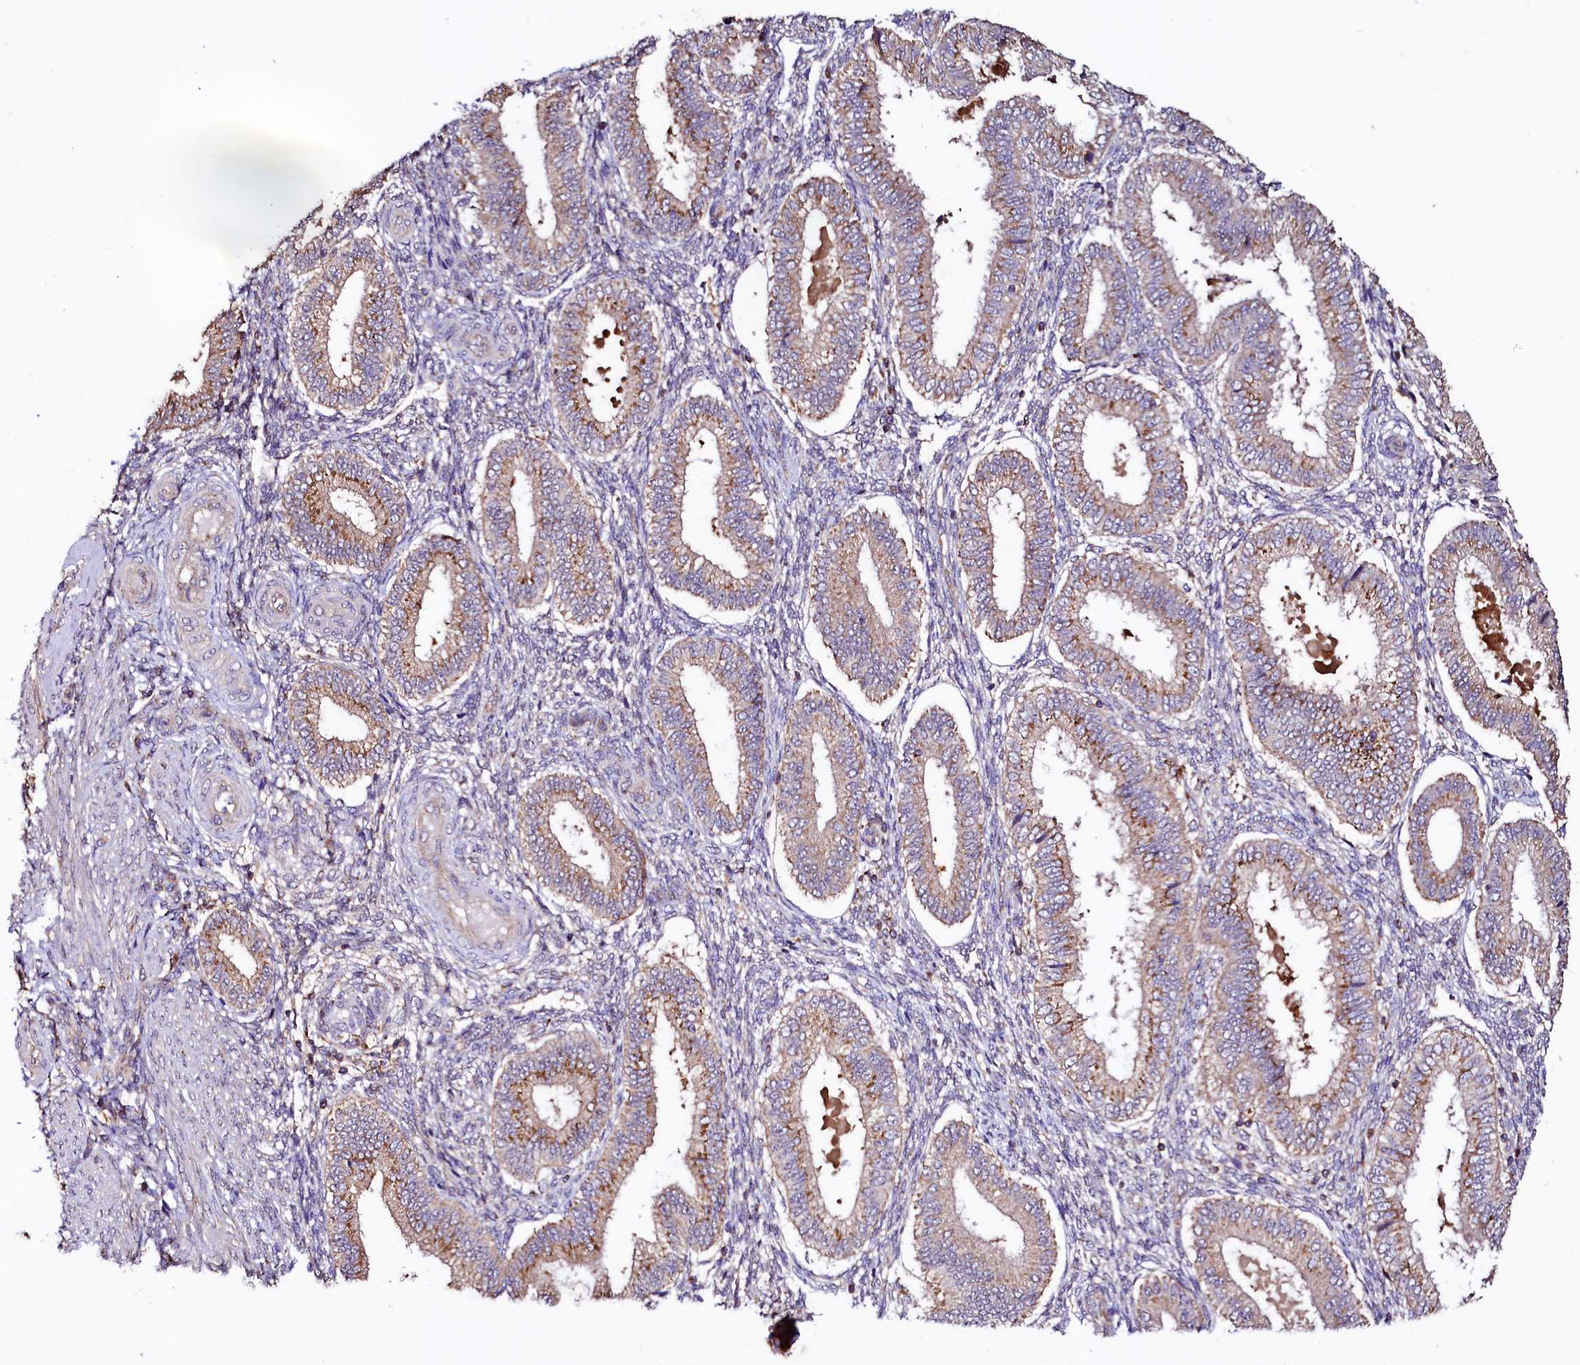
{"staining": {"intensity": "moderate", "quantity": "<25%", "location": "cytoplasmic/membranous"}, "tissue": "endometrium", "cell_type": "Cells in endometrial stroma", "image_type": "normal", "snomed": [{"axis": "morphology", "description": "Normal tissue, NOS"}, {"axis": "topography", "description": "Endometrium"}], "caption": "High-magnification brightfield microscopy of benign endometrium stained with DAB (3,3'-diaminobenzidine) (brown) and counterstained with hematoxylin (blue). cells in endometrial stroma exhibit moderate cytoplasmic/membranous positivity is seen in about<25% of cells. Using DAB (3,3'-diaminobenzidine) (brown) and hematoxylin (blue) stains, captured at high magnification using brightfield microscopy.", "gene": "ST3GAL1", "patient": {"sex": "female", "age": 39}}